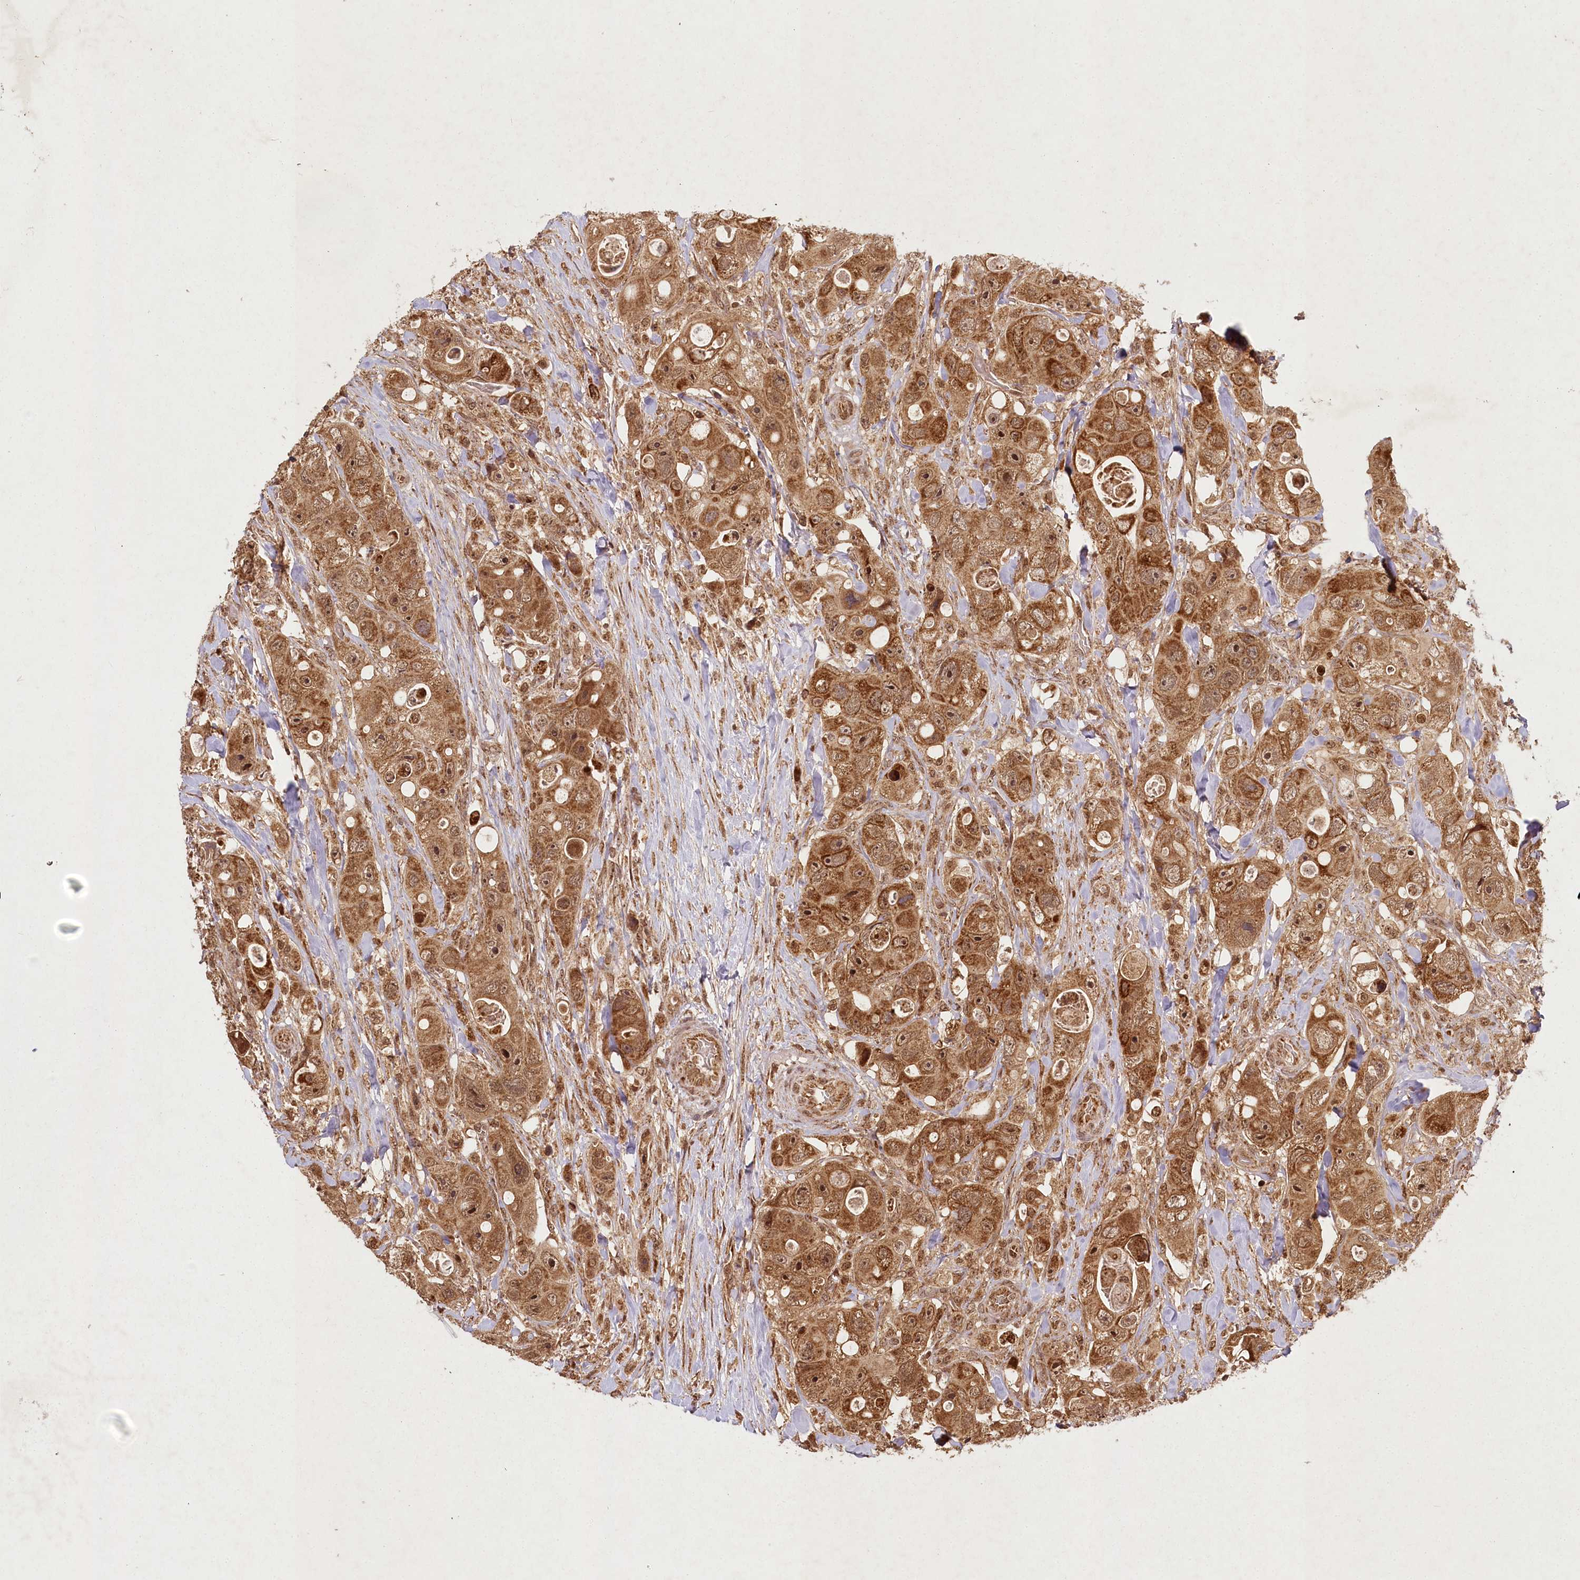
{"staining": {"intensity": "moderate", "quantity": ">75%", "location": "cytoplasmic/membranous,nuclear"}, "tissue": "colorectal cancer", "cell_type": "Tumor cells", "image_type": "cancer", "snomed": [{"axis": "morphology", "description": "Adenocarcinoma, NOS"}, {"axis": "topography", "description": "Colon"}], "caption": "A micrograph showing moderate cytoplasmic/membranous and nuclear positivity in about >75% of tumor cells in colorectal adenocarcinoma, as visualized by brown immunohistochemical staining.", "gene": "MICU1", "patient": {"sex": "female", "age": 46}}